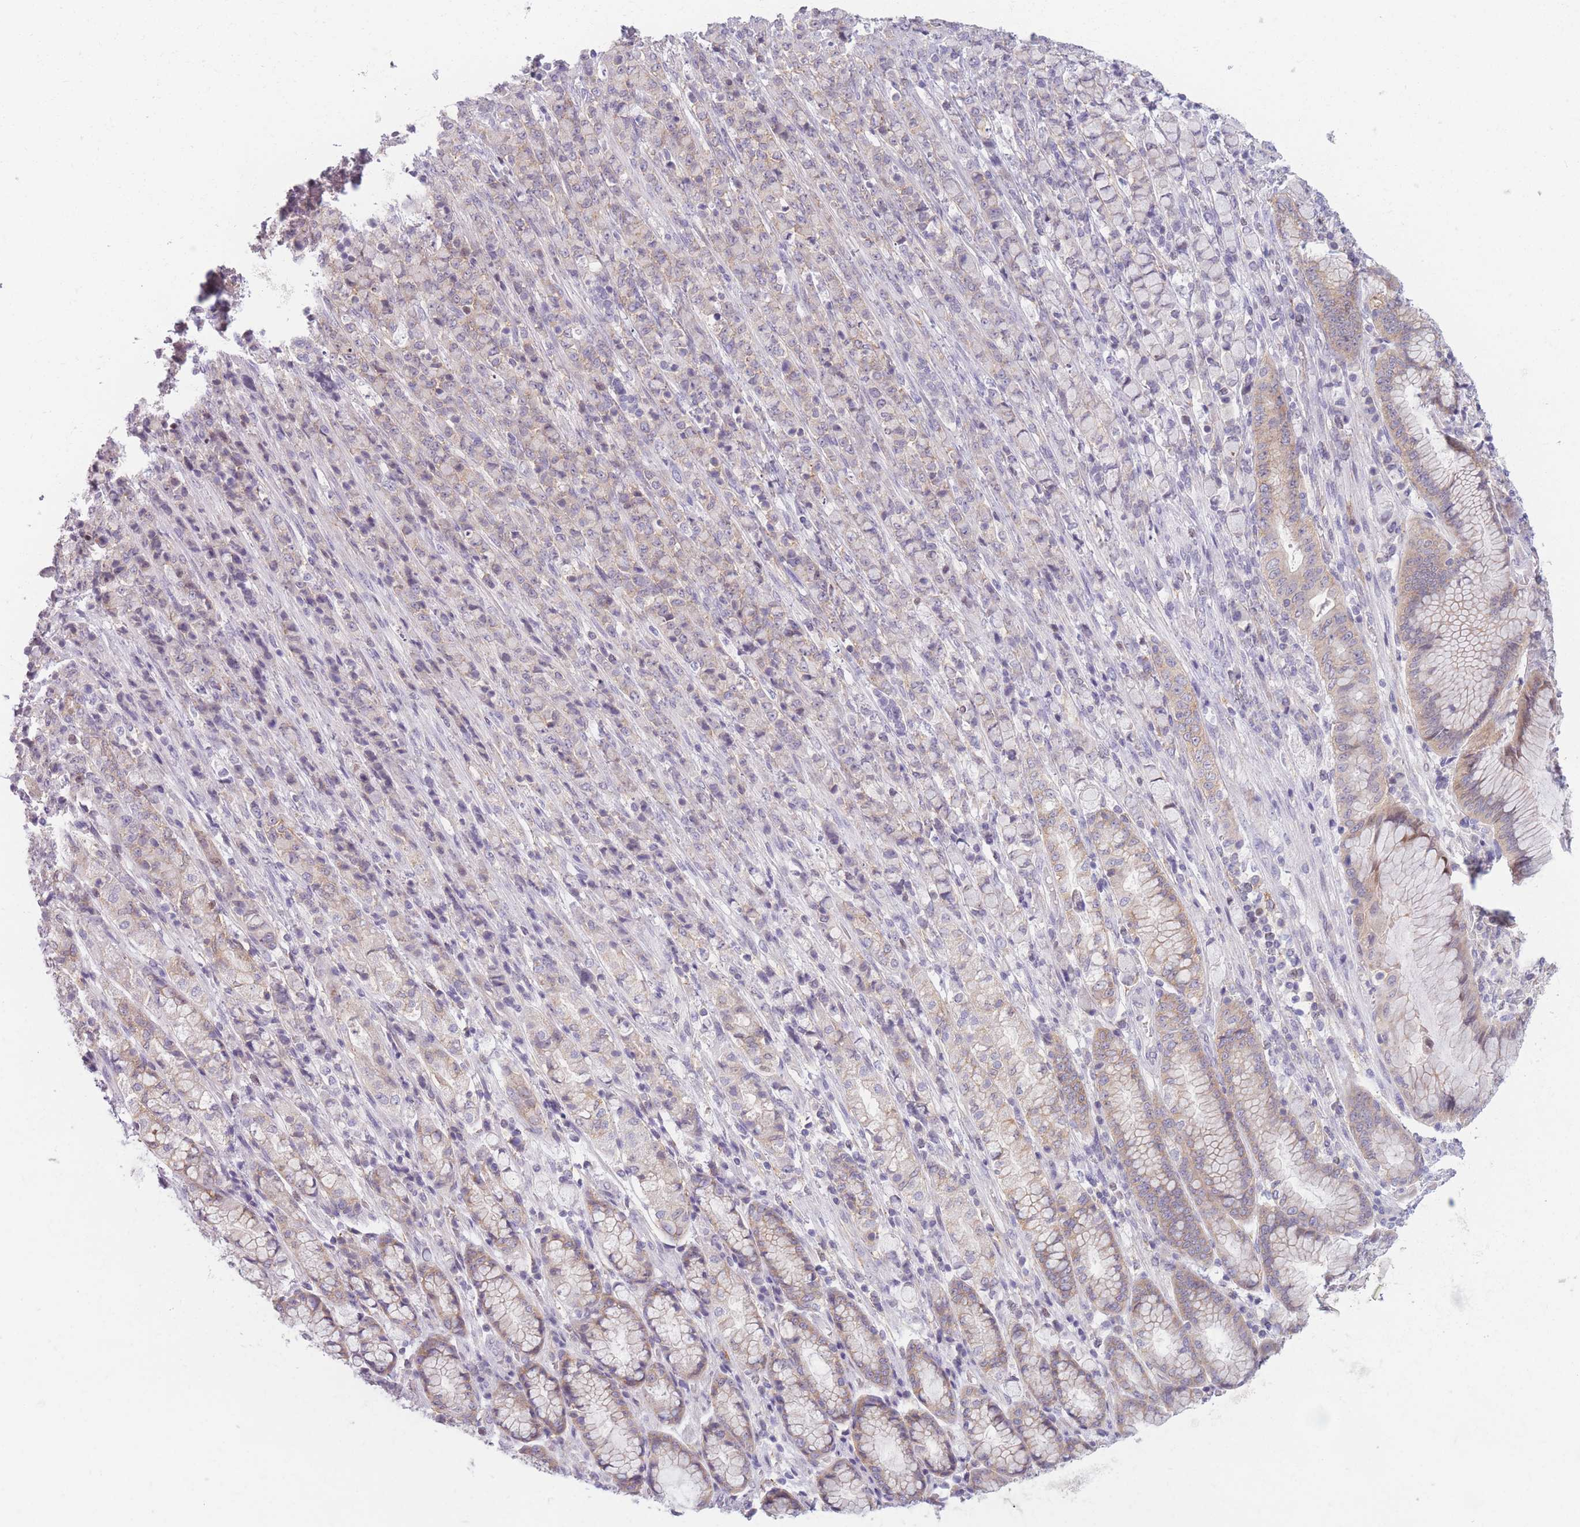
{"staining": {"intensity": "weak", "quantity": "<25%", "location": "cytoplasmic/membranous"}, "tissue": "stomach cancer", "cell_type": "Tumor cells", "image_type": "cancer", "snomed": [{"axis": "morphology", "description": "Adenocarcinoma, NOS"}, {"axis": "topography", "description": "Stomach"}], "caption": "Immunohistochemical staining of human adenocarcinoma (stomach) reveals no significant staining in tumor cells.", "gene": "ZNF439", "patient": {"sex": "female", "age": 79}}